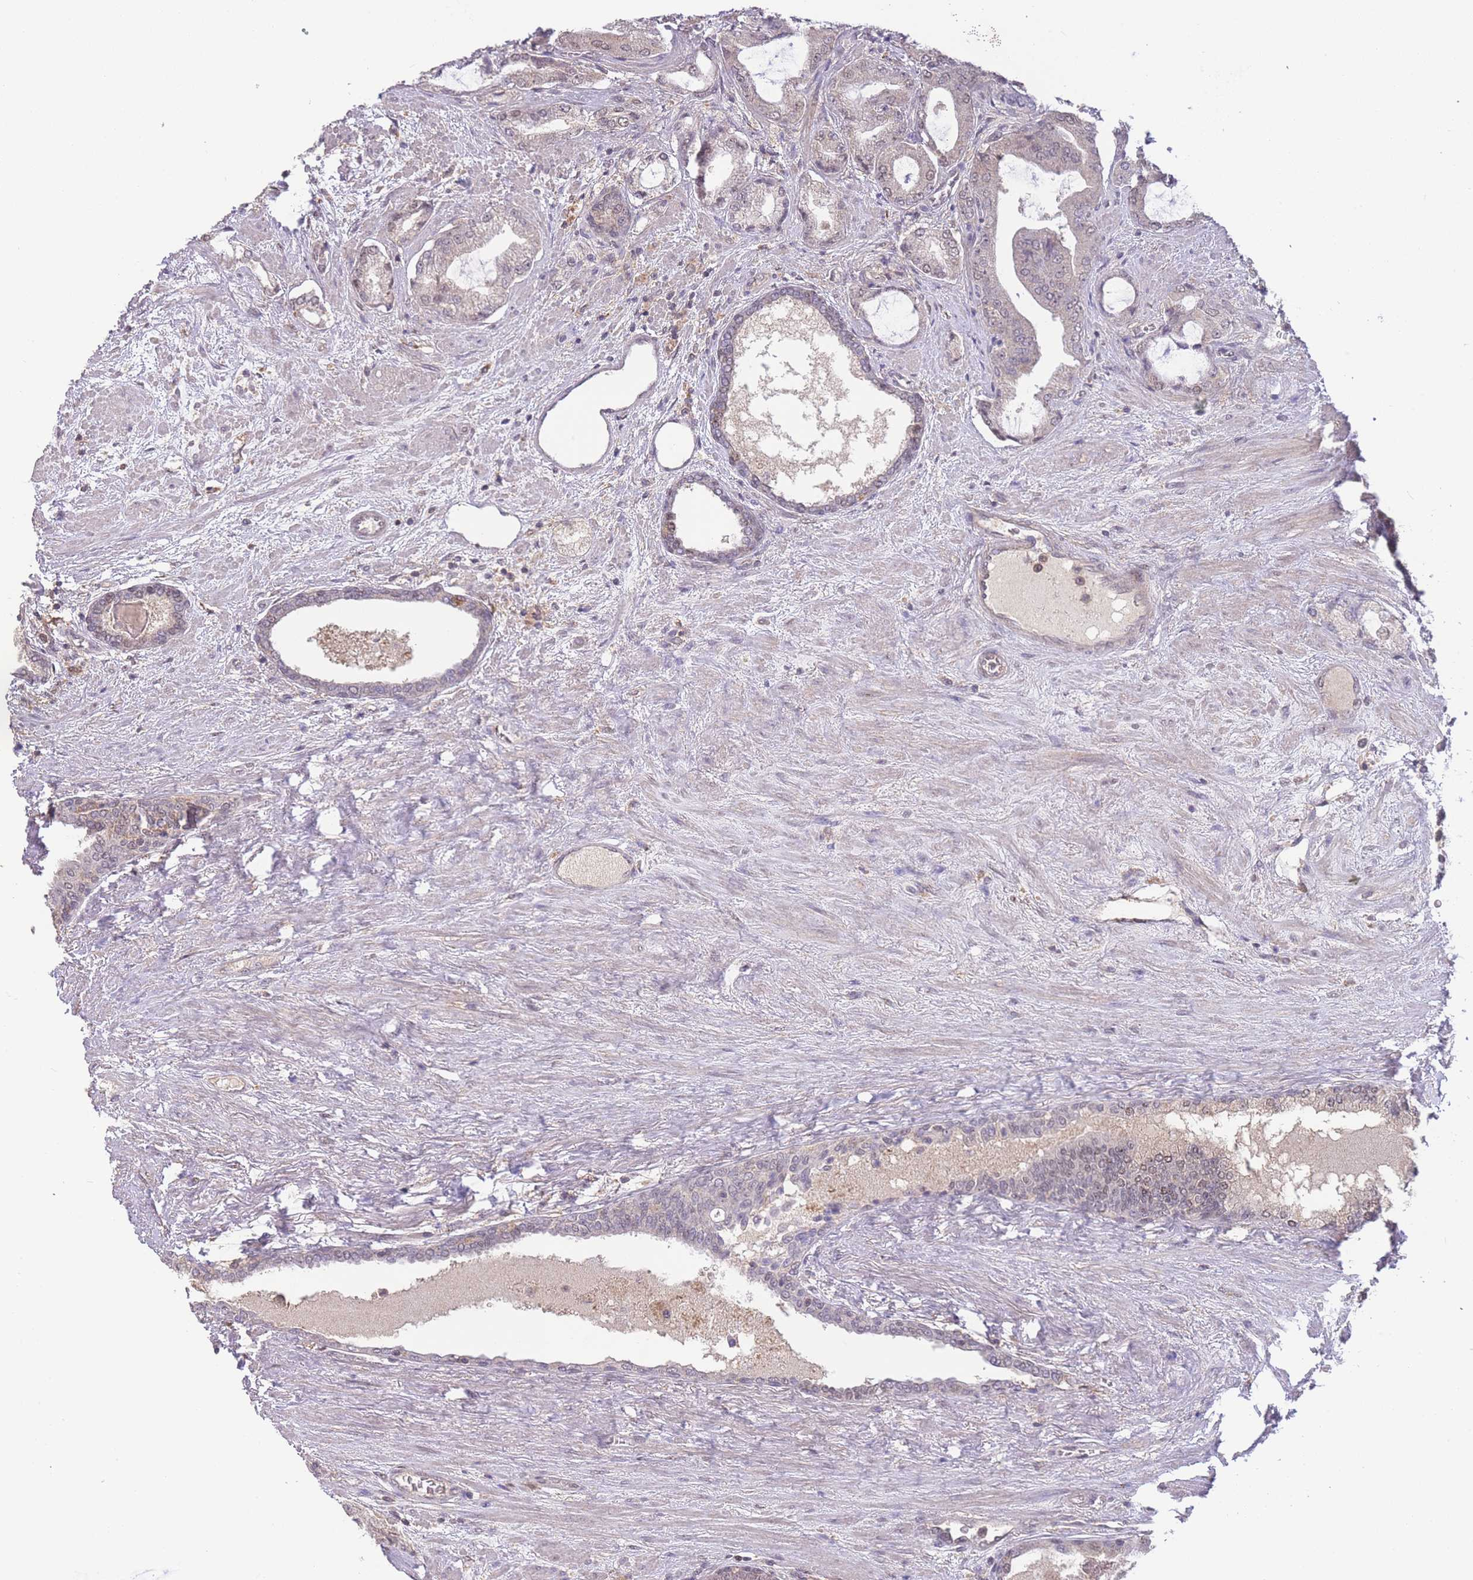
{"staining": {"intensity": "negative", "quantity": "none", "location": "none"}, "tissue": "prostate cancer", "cell_type": "Tumor cells", "image_type": "cancer", "snomed": [{"axis": "morphology", "description": "Adenocarcinoma, High grade"}, {"axis": "topography", "description": "Prostate"}], "caption": "The histopathology image demonstrates no staining of tumor cells in prostate adenocarcinoma (high-grade). (IHC, brightfield microscopy, high magnification).", "gene": "RNF144B", "patient": {"sex": "male", "age": 68}}